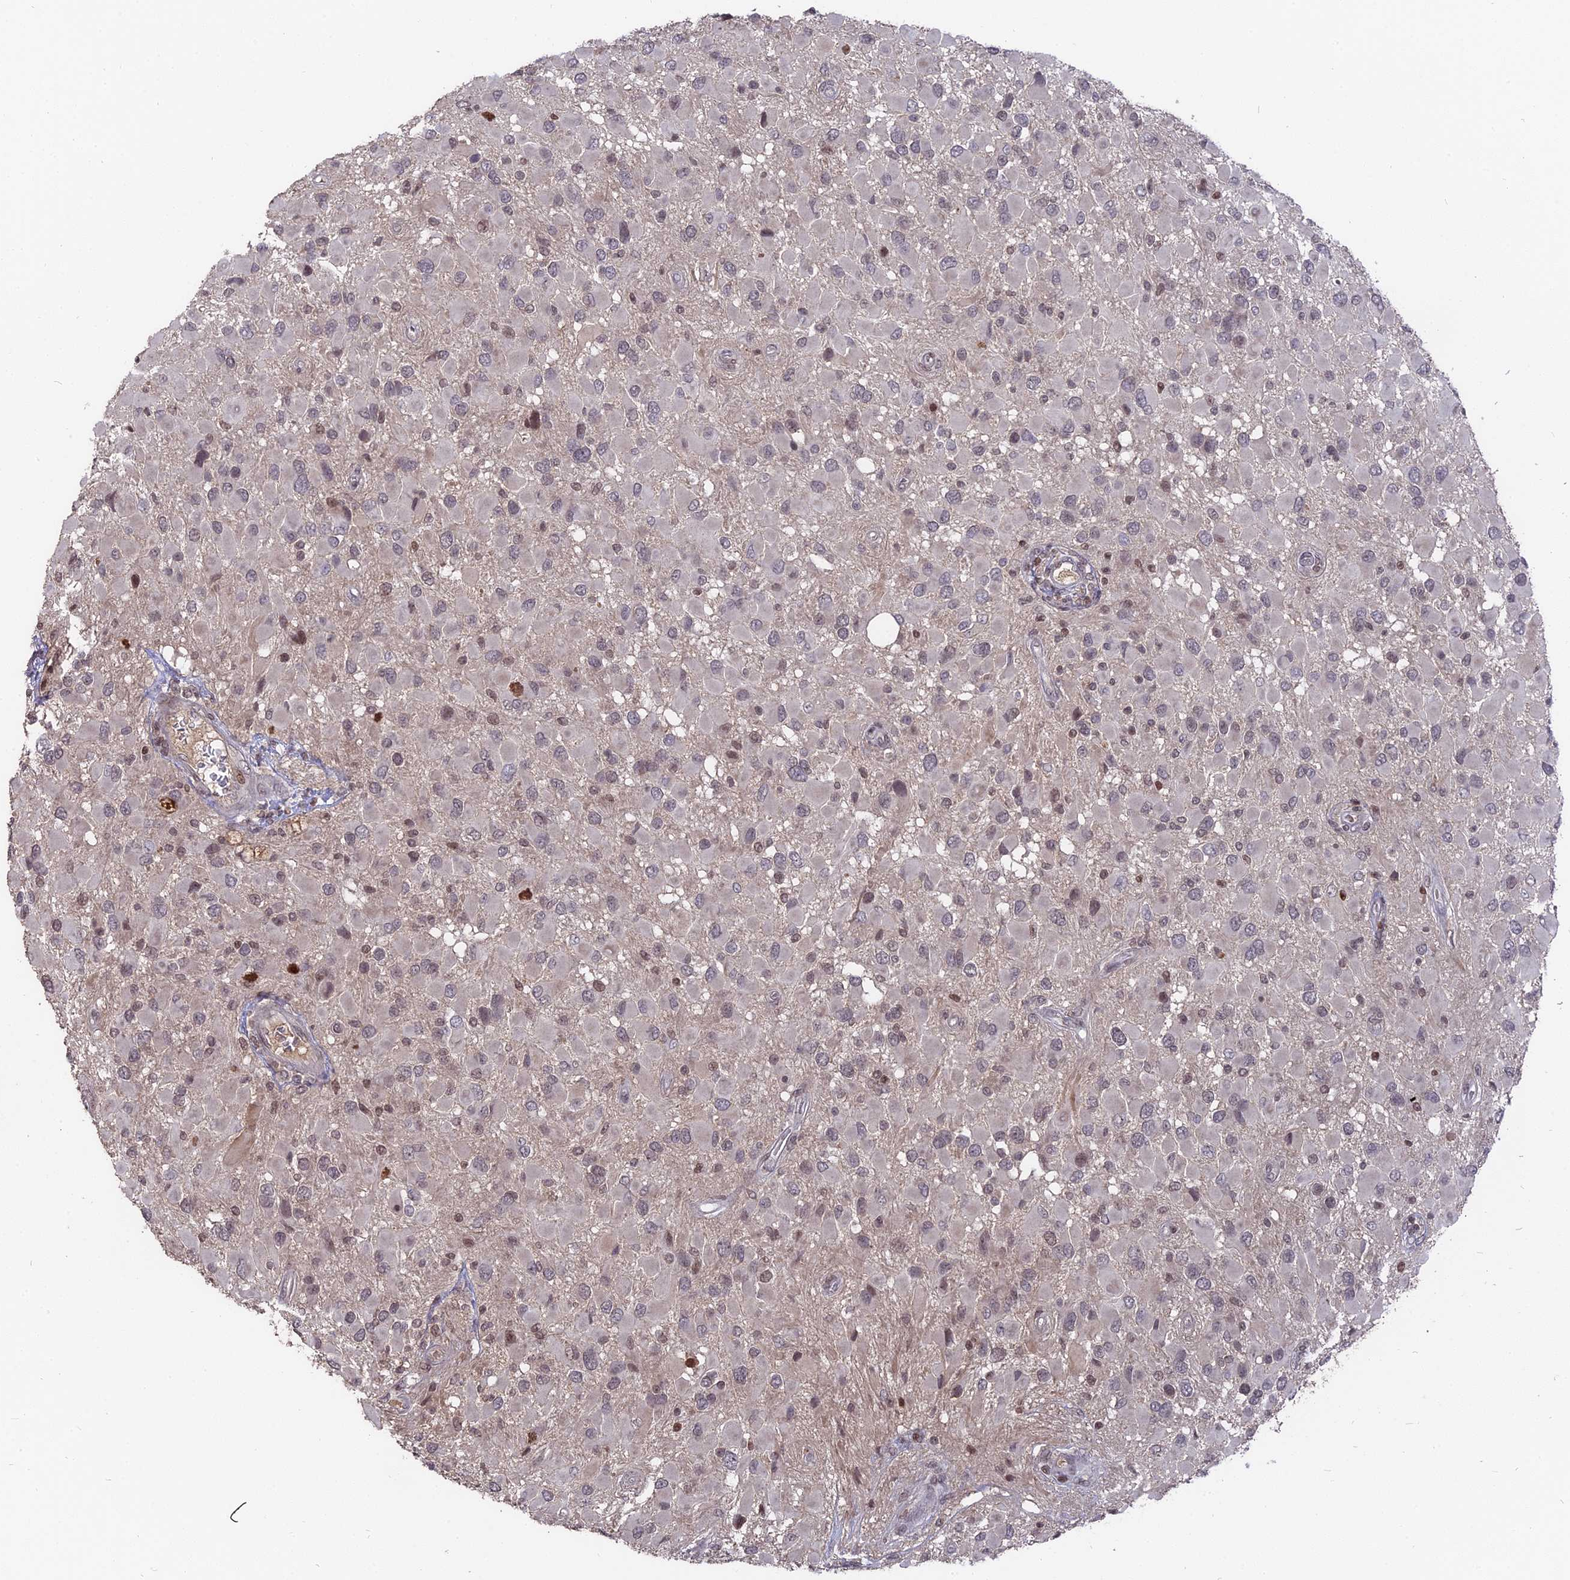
{"staining": {"intensity": "negative", "quantity": "none", "location": "none"}, "tissue": "glioma", "cell_type": "Tumor cells", "image_type": "cancer", "snomed": [{"axis": "morphology", "description": "Glioma, malignant, High grade"}, {"axis": "topography", "description": "Brain"}], "caption": "Immunohistochemistry image of human glioma stained for a protein (brown), which shows no staining in tumor cells.", "gene": "NR1H3", "patient": {"sex": "male", "age": 53}}